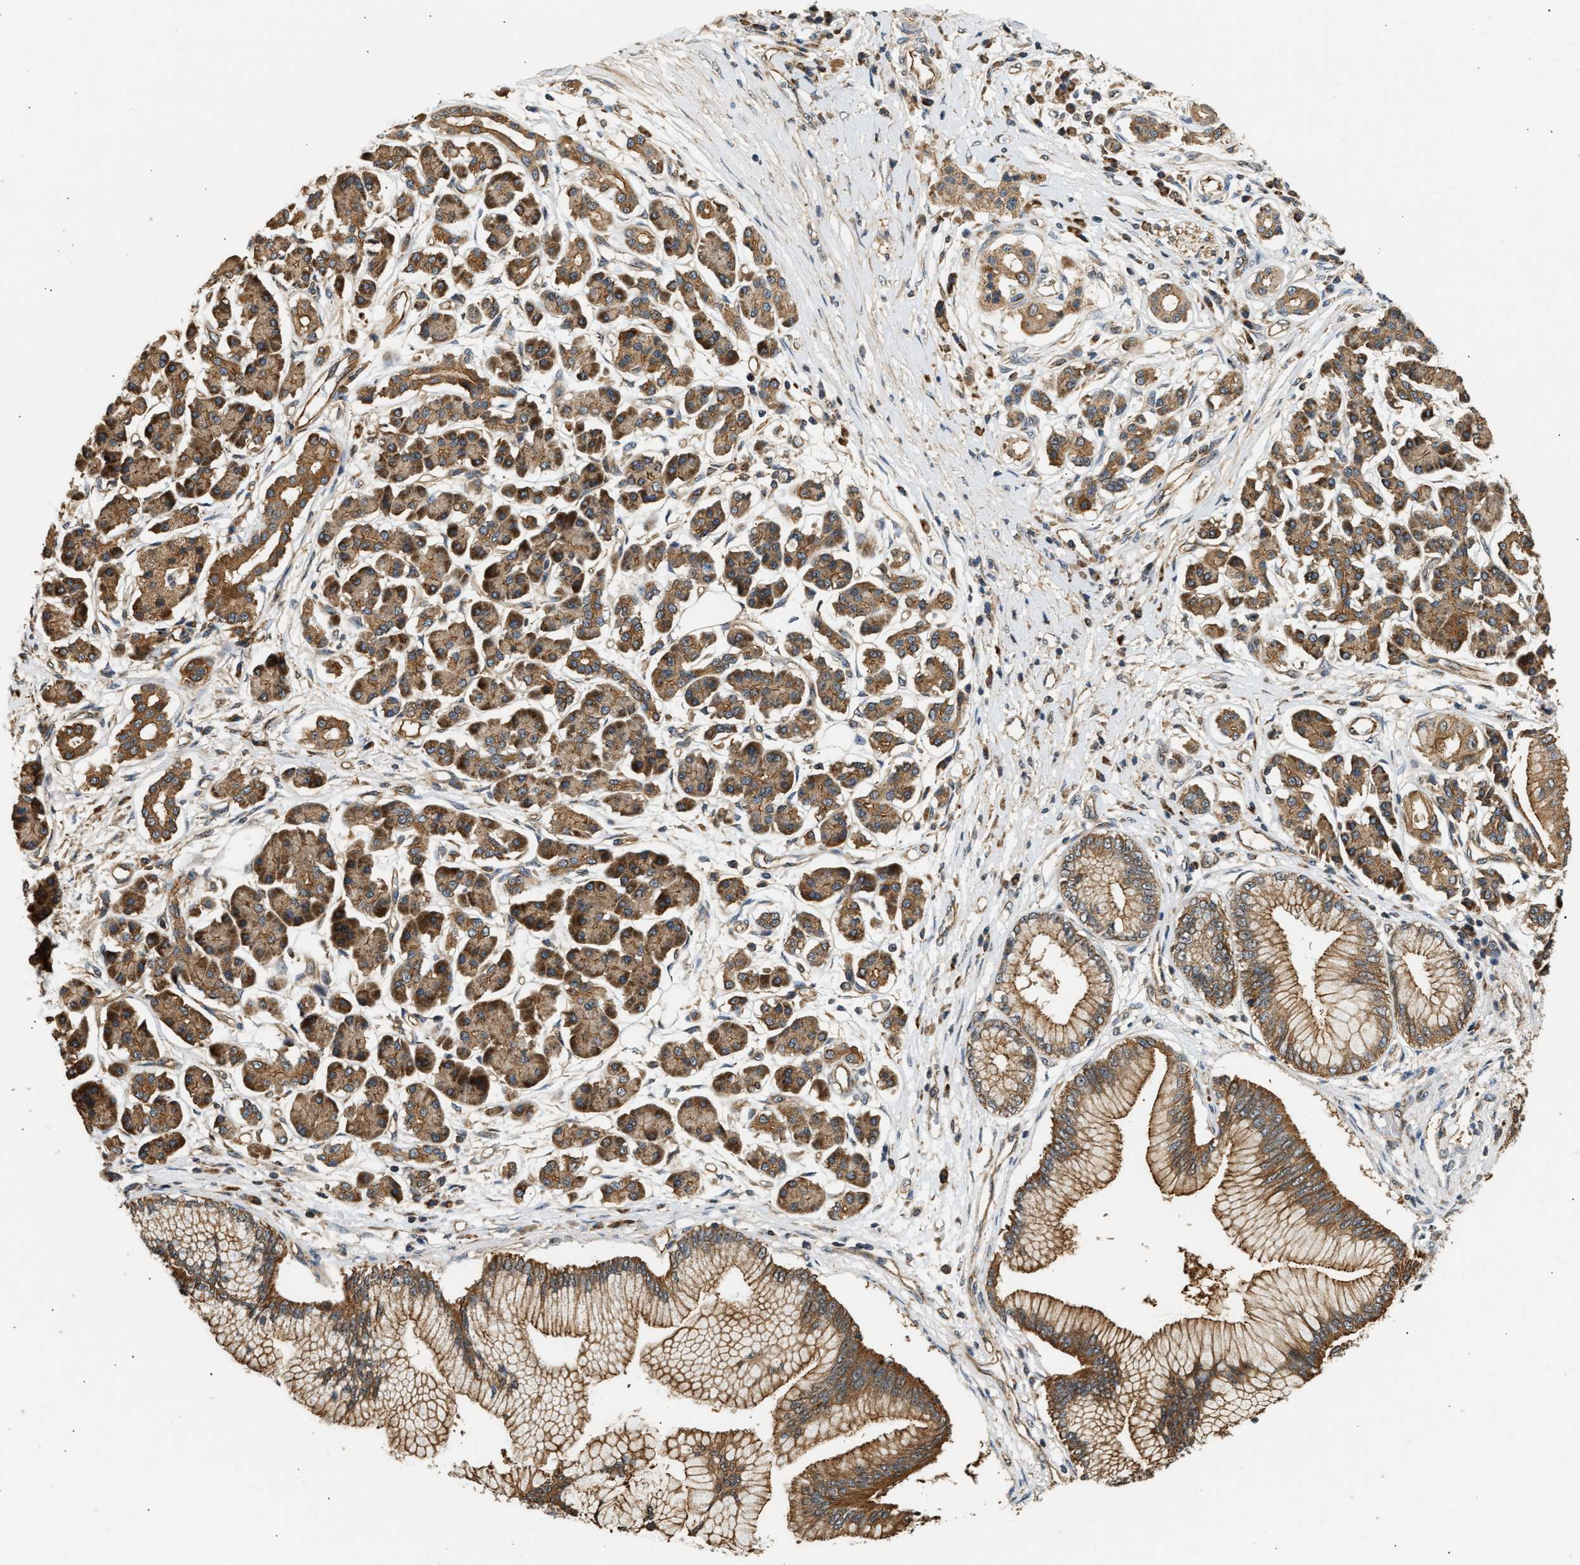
{"staining": {"intensity": "strong", "quantity": ">75%", "location": "cytoplasmic/membranous"}, "tissue": "pancreatic cancer", "cell_type": "Tumor cells", "image_type": "cancer", "snomed": [{"axis": "morphology", "description": "Adenocarcinoma, NOS"}, {"axis": "topography", "description": "Pancreas"}], "caption": "Pancreatic adenocarcinoma stained for a protein (brown) demonstrates strong cytoplasmic/membranous positive expression in approximately >75% of tumor cells.", "gene": "DUSP14", "patient": {"sex": "male", "age": 77}}